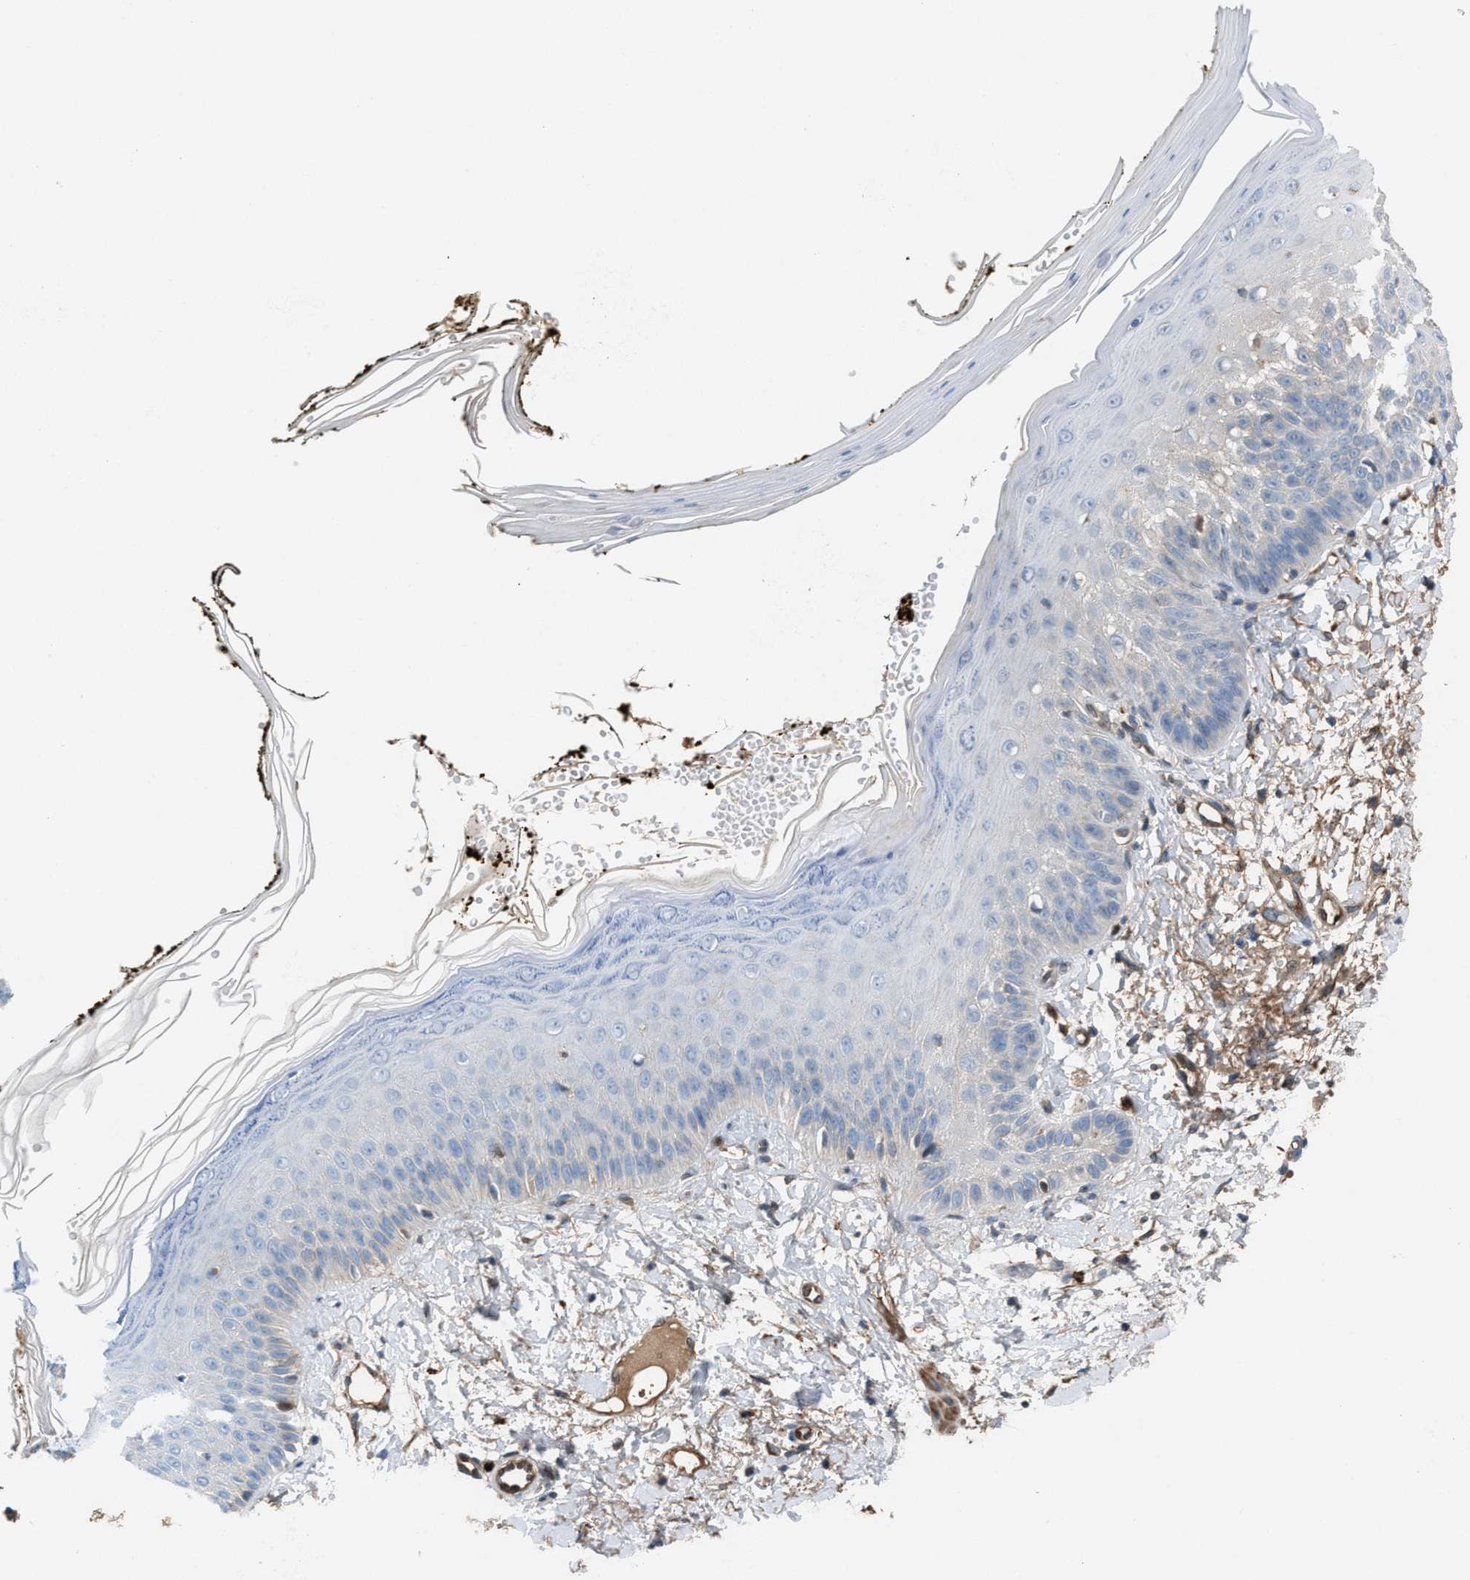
{"staining": {"intensity": "moderate", "quantity": ">75%", "location": "cytoplasmic/membranous"}, "tissue": "skin", "cell_type": "Fibroblasts", "image_type": "normal", "snomed": [{"axis": "morphology", "description": "Normal tissue, NOS"}, {"axis": "topography", "description": "Skin"}, {"axis": "topography", "description": "Peripheral nerve tissue"}], "caption": "Protein expression analysis of normal skin displays moderate cytoplasmic/membranous staining in about >75% of fibroblasts. Nuclei are stained in blue.", "gene": "TPK1", "patient": {"sex": "male", "age": 24}}